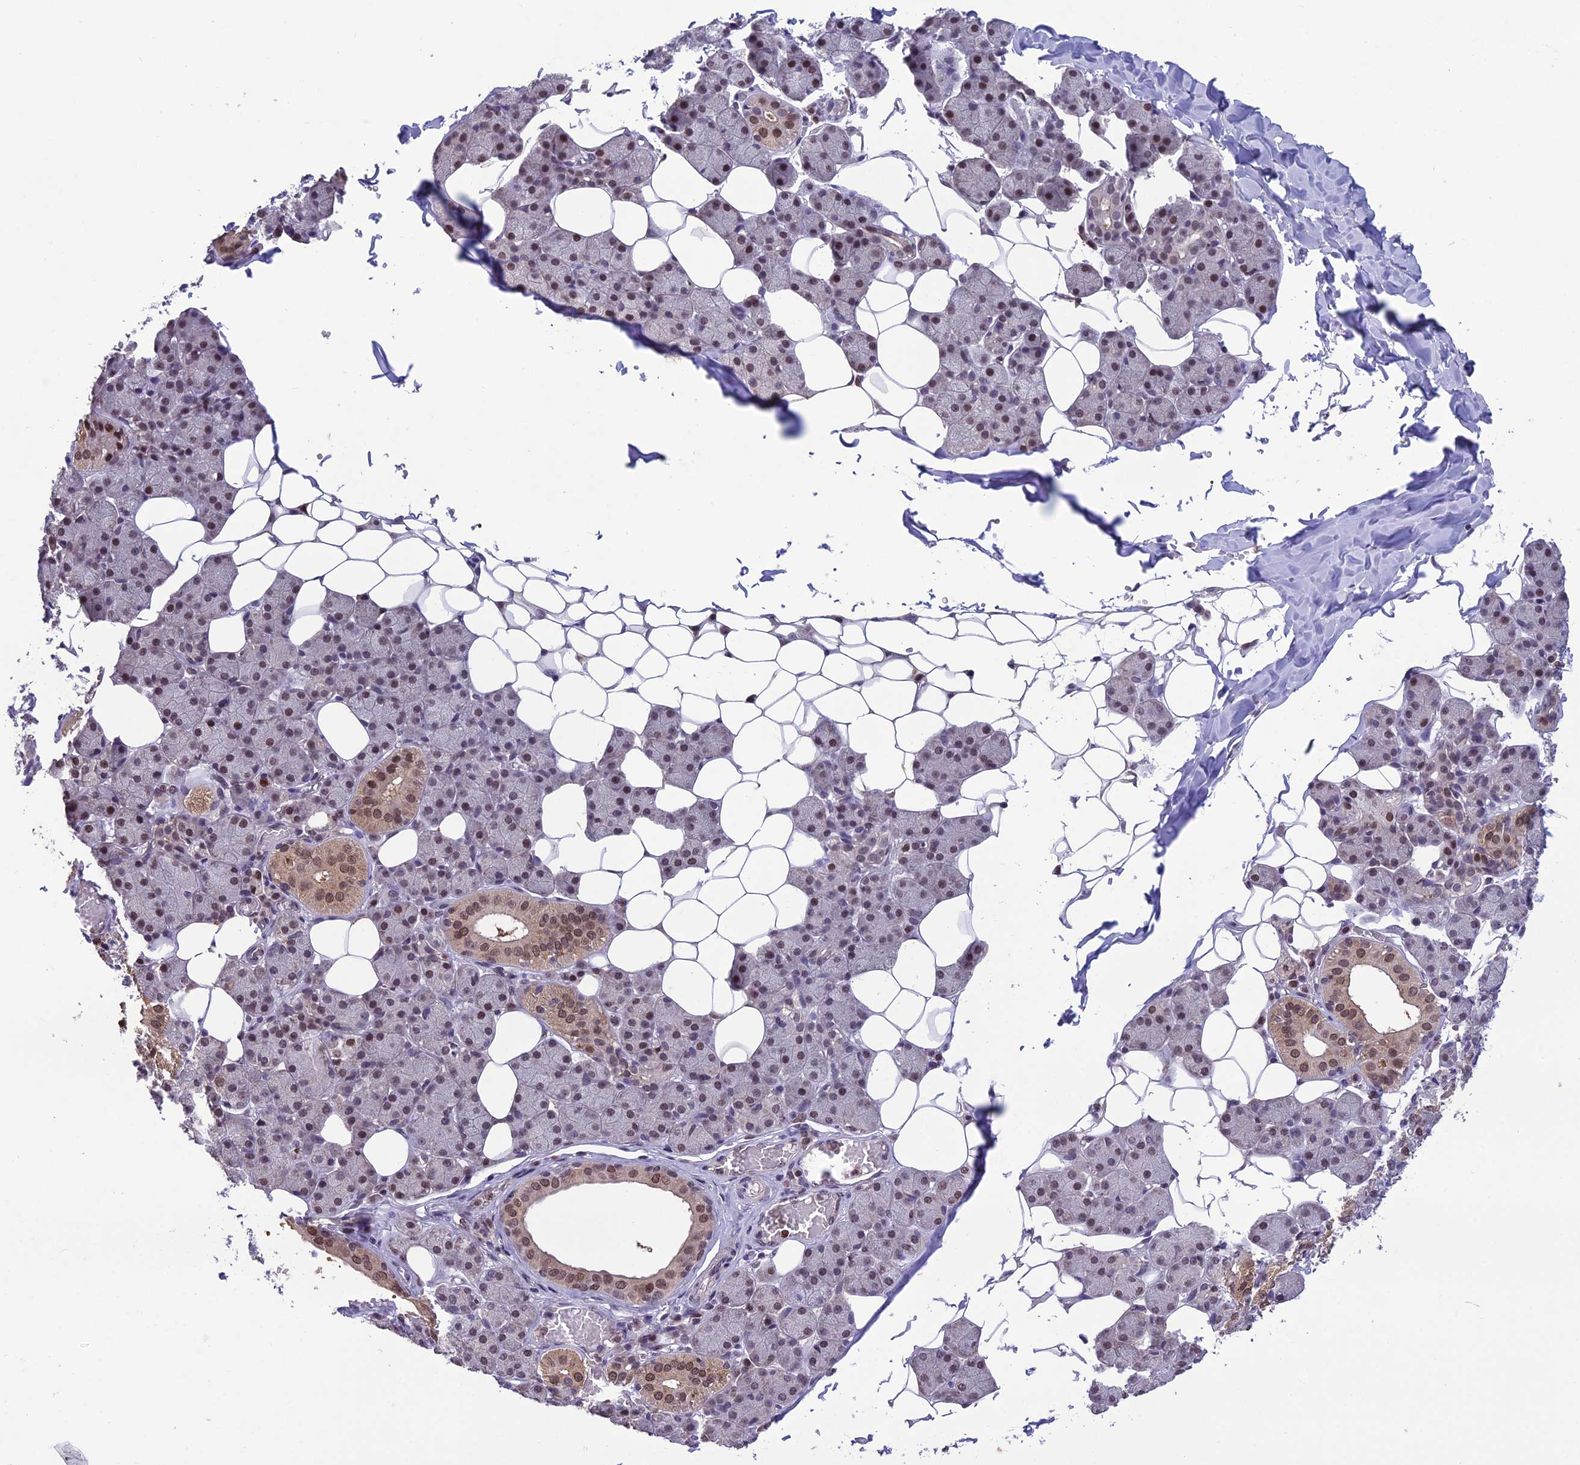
{"staining": {"intensity": "weak", "quantity": ">75%", "location": "cytoplasmic/membranous,nuclear"}, "tissue": "salivary gland", "cell_type": "Glandular cells", "image_type": "normal", "snomed": [{"axis": "morphology", "description": "Normal tissue, NOS"}, {"axis": "topography", "description": "Salivary gland"}], "caption": "IHC of benign salivary gland exhibits low levels of weak cytoplasmic/membranous,nuclear expression in approximately >75% of glandular cells.", "gene": "MIS12", "patient": {"sex": "female", "age": 33}}